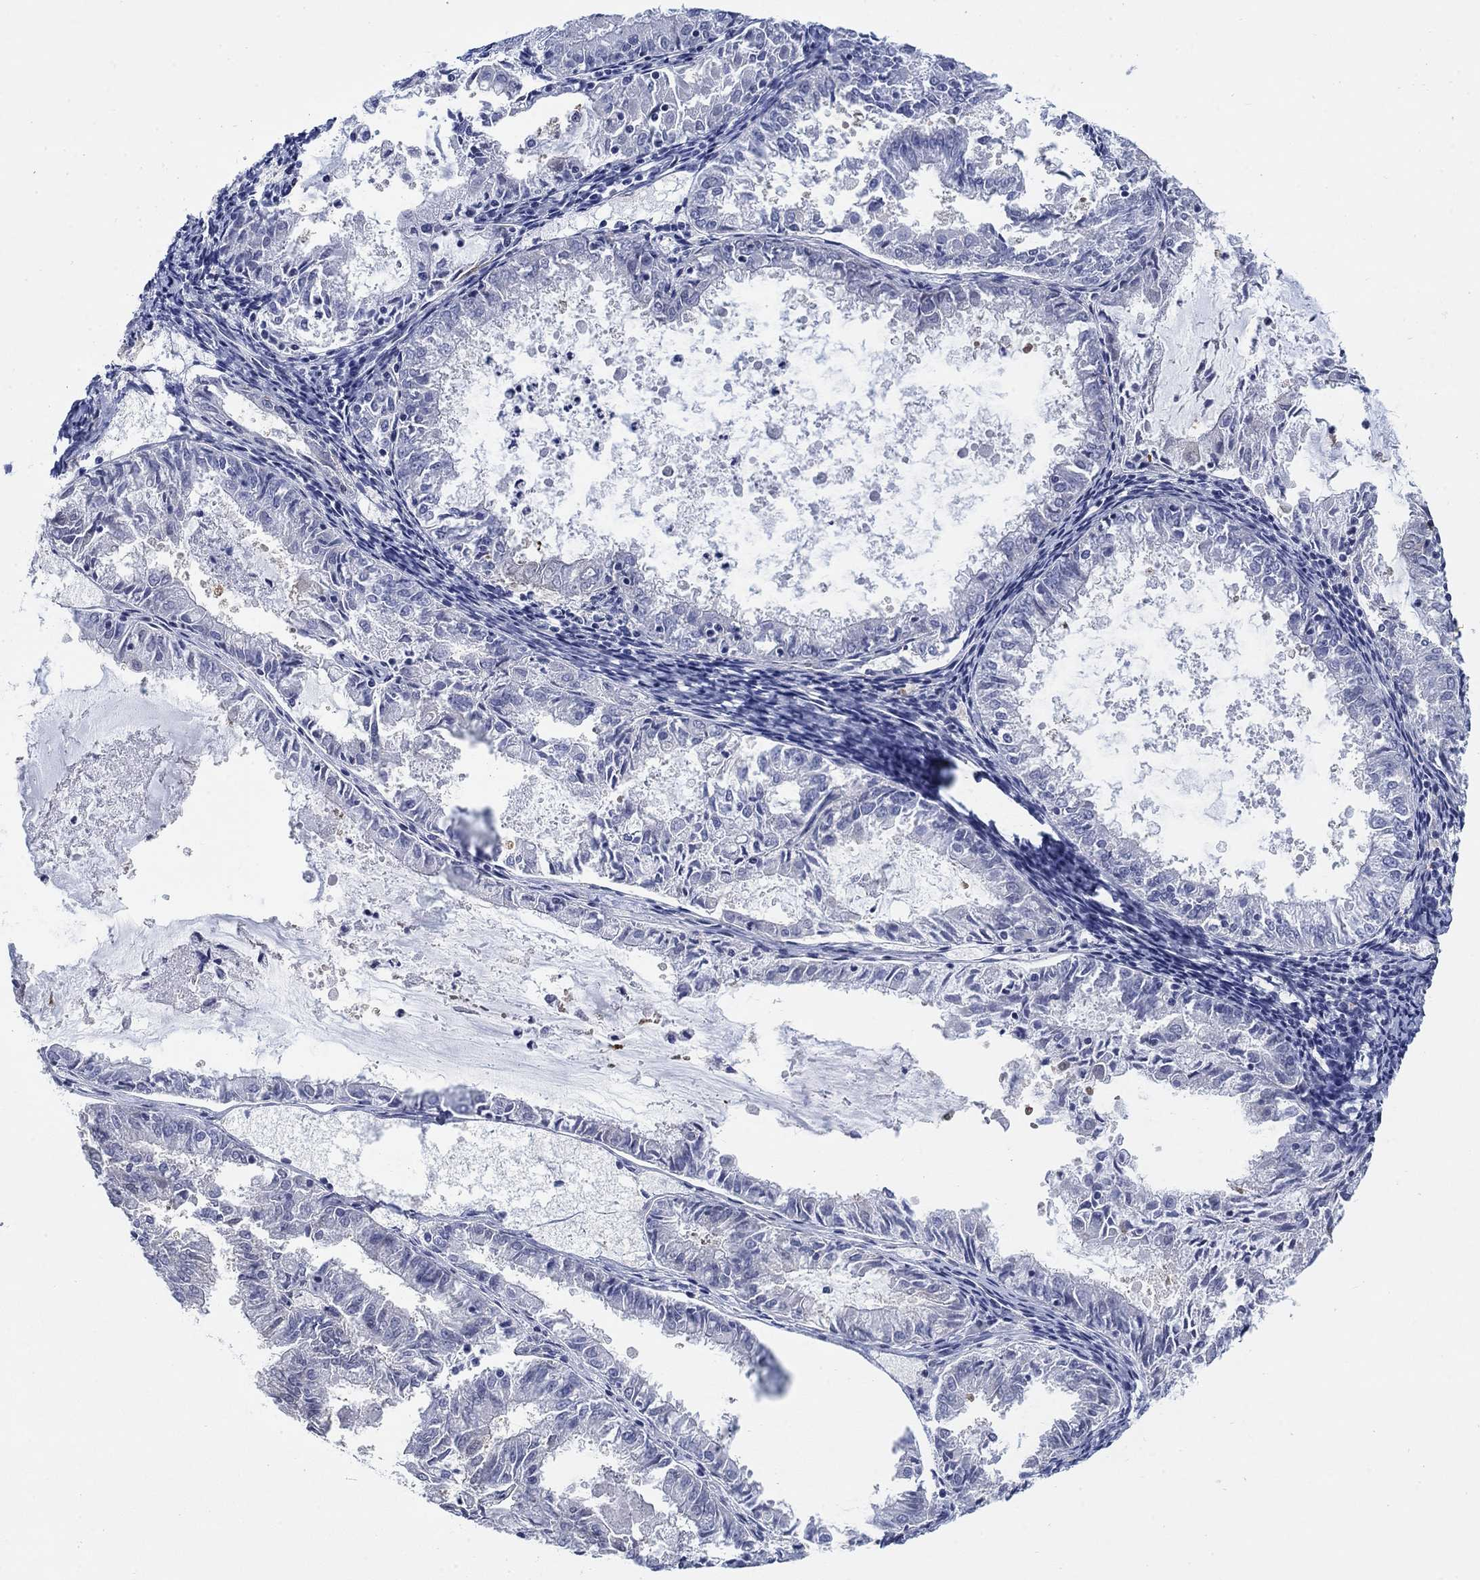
{"staining": {"intensity": "negative", "quantity": "none", "location": "none"}, "tissue": "endometrial cancer", "cell_type": "Tumor cells", "image_type": "cancer", "snomed": [{"axis": "morphology", "description": "Adenocarcinoma, NOS"}, {"axis": "topography", "description": "Endometrium"}], "caption": "Tumor cells show no significant positivity in endometrial cancer.", "gene": "MYO3A", "patient": {"sex": "female", "age": 57}}